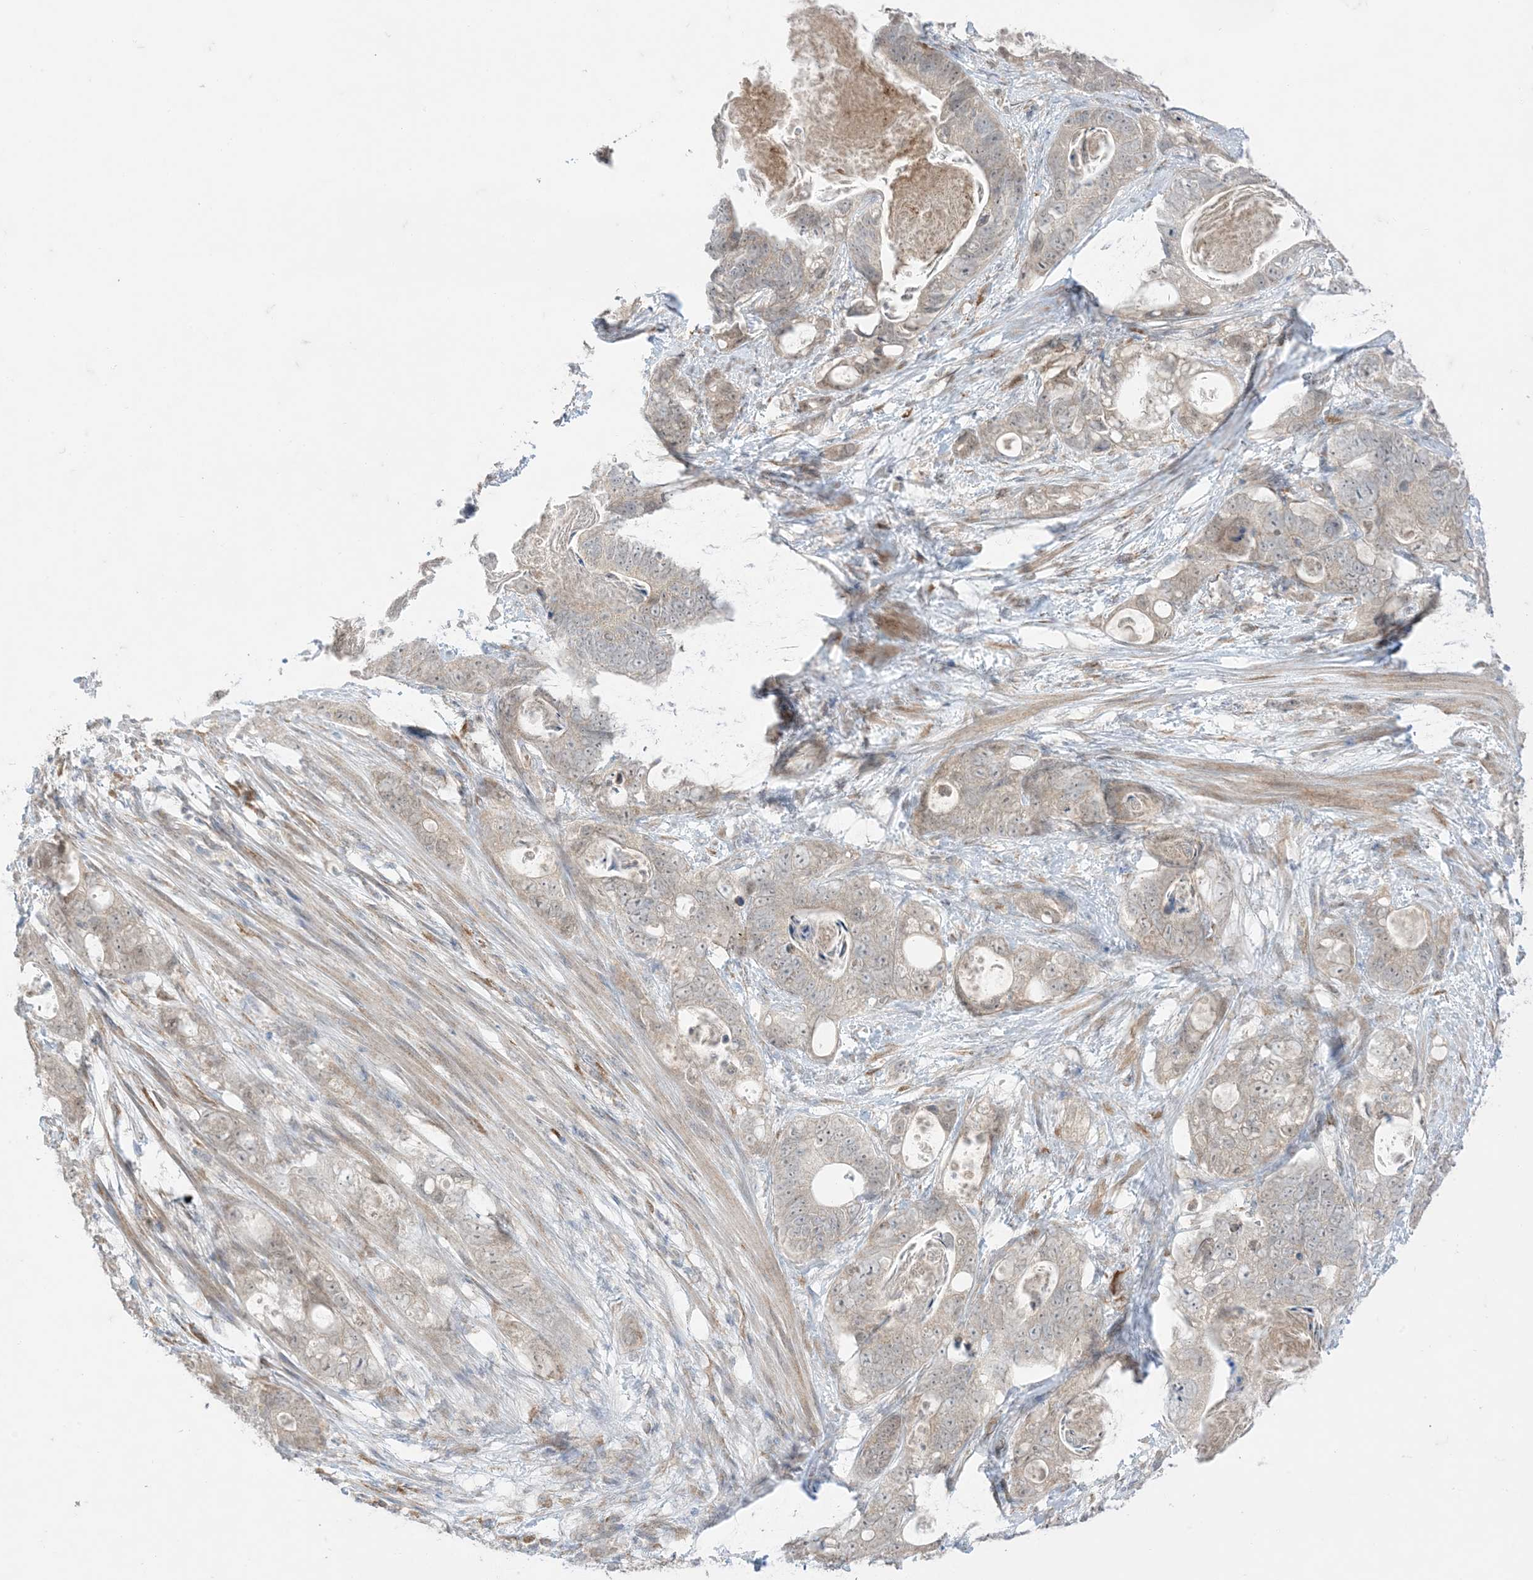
{"staining": {"intensity": "weak", "quantity": "<25%", "location": "cytoplasmic/membranous"}, "tissue": "stomach cancer", "cell_type": "Tumor cells", "image_type": "cancer", "snomed": [{"axis": "morphology", "description": "Normal tissue, NOS"}, {"axis": "morphology", "description": "Adenocarcinoma, NOS"}, {"axis": "topography", "description": "Stomach"}], "caption": "Immunohistochemistry (IHC) histopathology image of neoplastic tissue: stomach cancer (adenocarcinoma) stained with DAB shows no significant protein positivity in tumor cells.", "gene": "ODC1", "patient": {"sex": "female", "age": 89}}